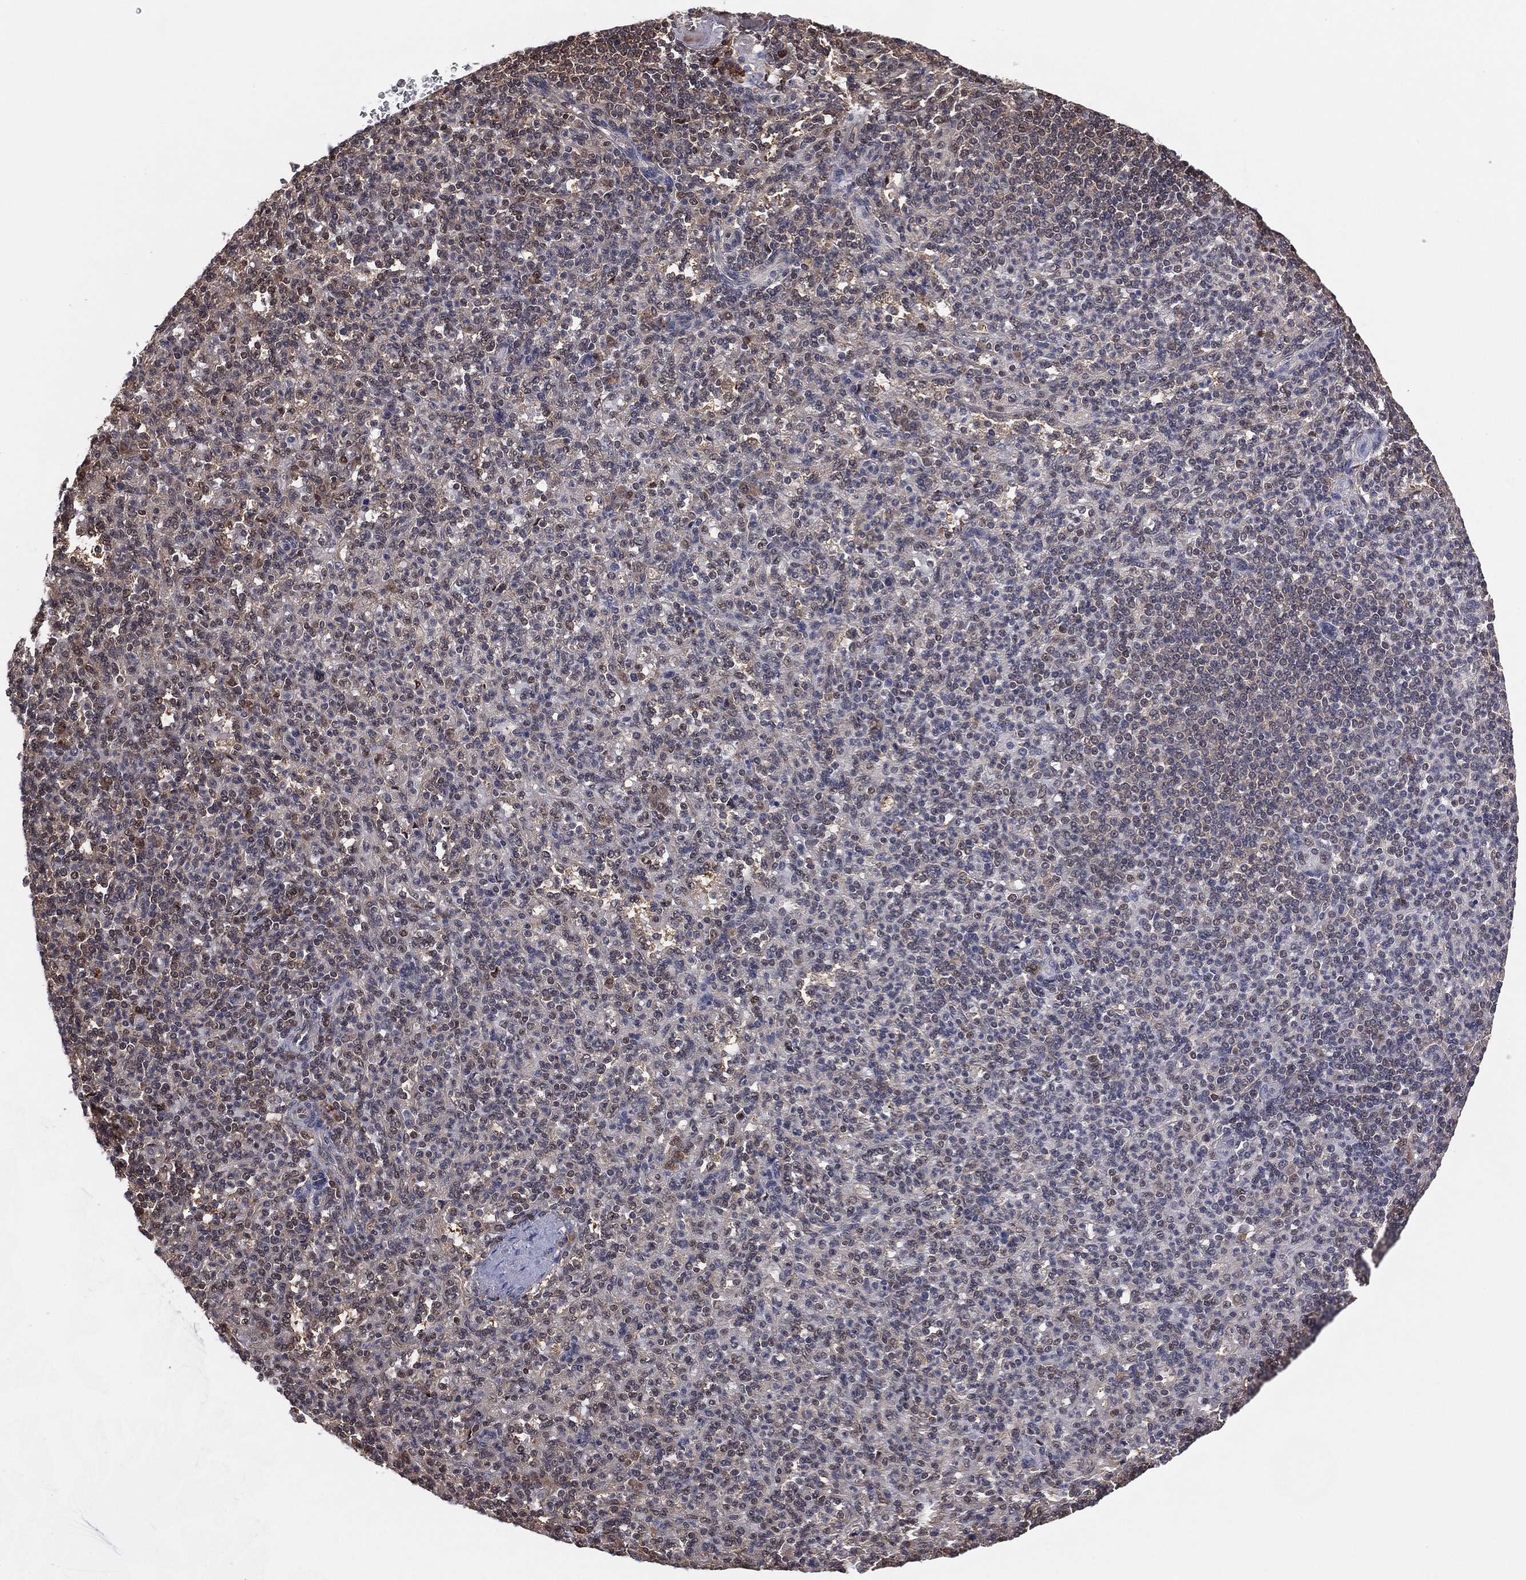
{"staining": {"intensity": "negative", "quantity": "none", "location": "none"}, "tissue": "spleen", "cell_type": "Cells in red pulp", "image_type": "normal", "snomed": [{"axis": "morphology", "description": "Normal tissue, NOS"}, {"axis": "topography", "description": "Spleen"}], "caption": "Photomicrograph shows no protein staining in cells in red pulp of unremarkable spleen. (DAB immunohistochemistry (IHC), high magnification).", "gene": "ICOSLG", "patient": {"sex": "female", "age": 74}}